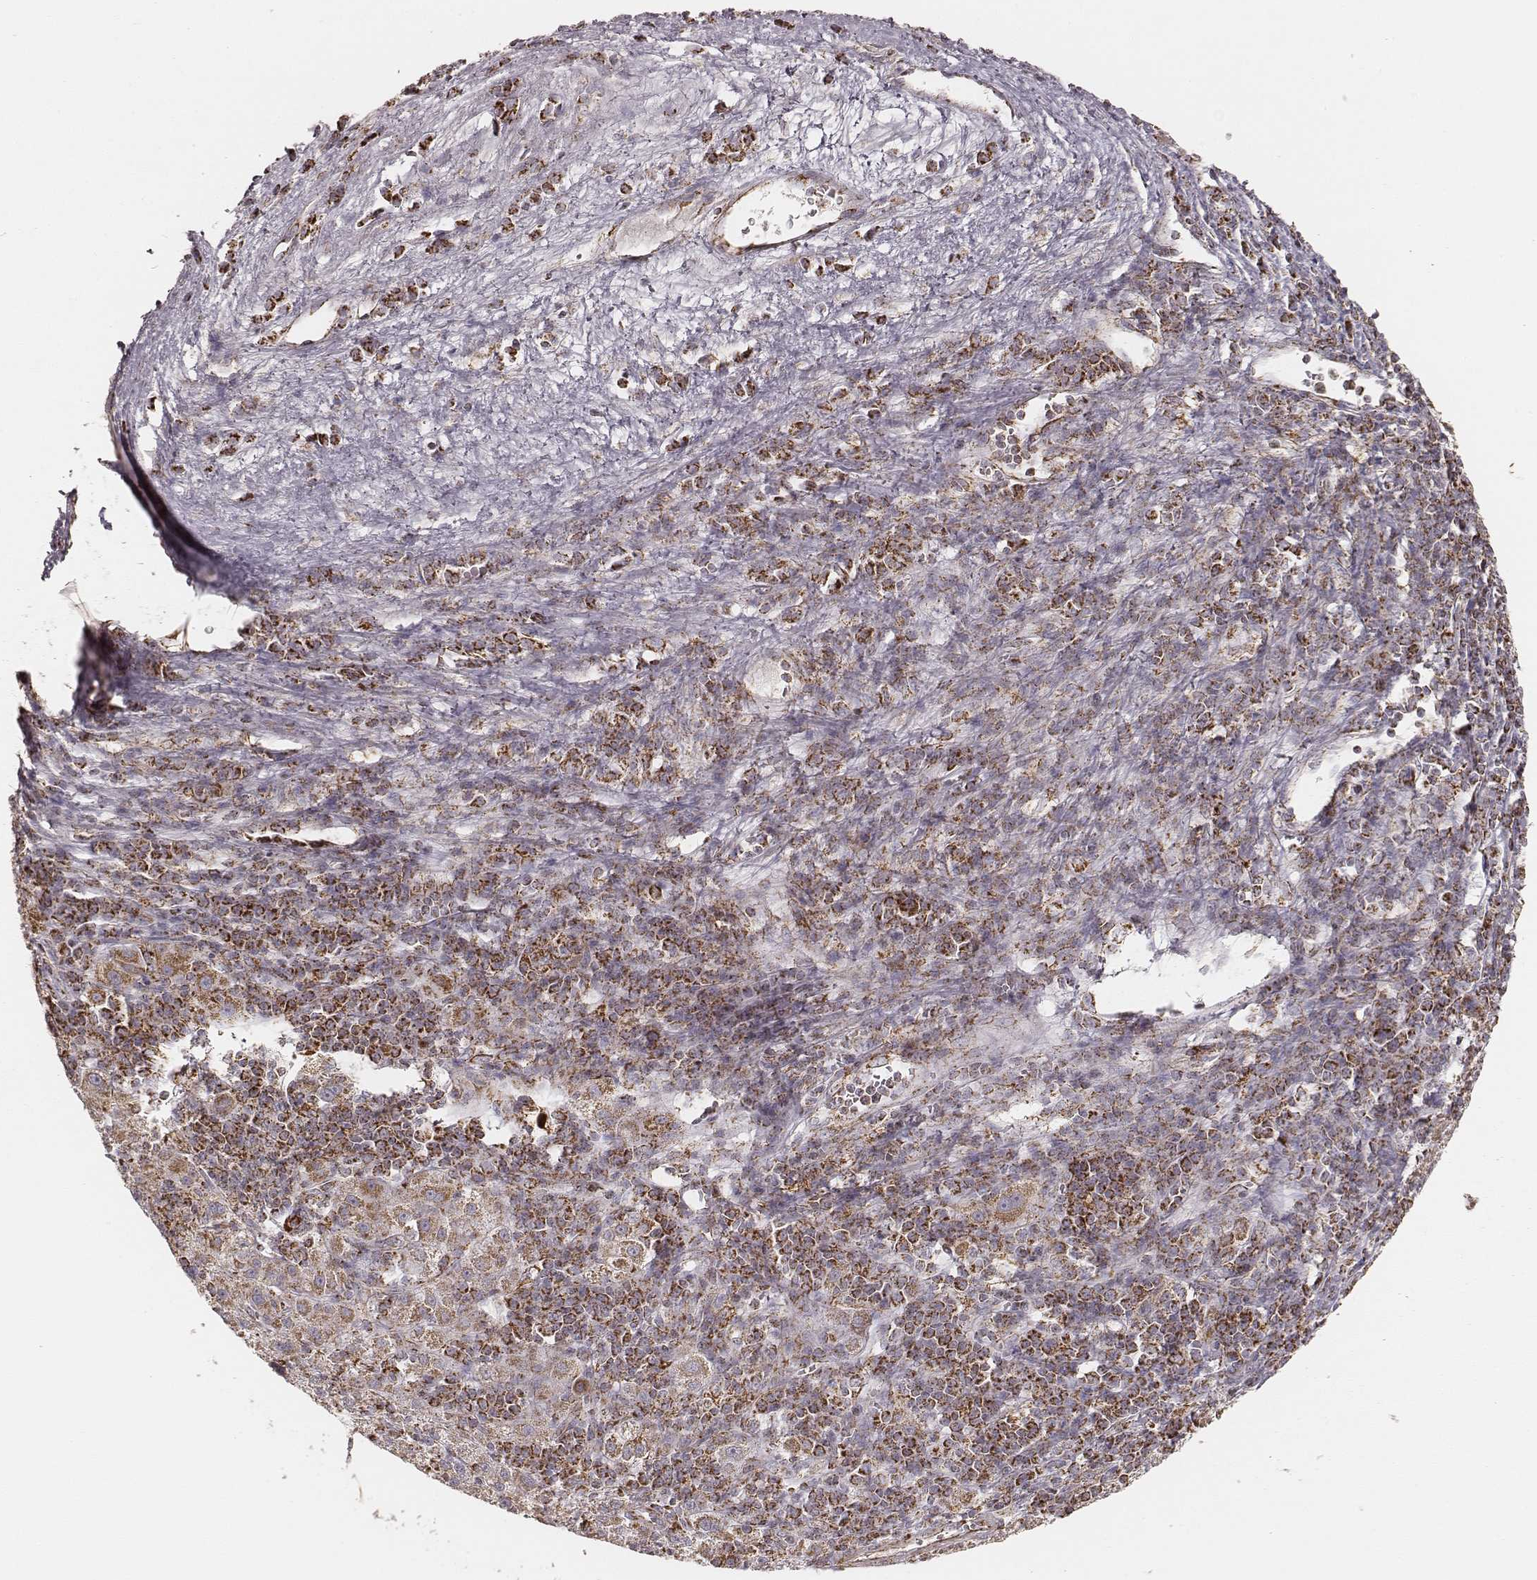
{"staining": {"intensity": "strong", "quantity": ">75%", "location": "cytoplasmic/membranous"}, "tissue": "liver cancer", "cell_type": "Tumor cells", "image_type": "cancer", "snomed": [{"axis": "morphology", "description": "Carcinoma, Hepatocellular, NOS"}, {"axis": "topography", "description": "Liver"}], "caption": "IHC (DAB) staining of hepatocellular carcinoma (liver) reveals strong cytoplasmic/membranous protein staining in approximately >75% of tumor cells.", "gene": "CS", "patient": {"sex": "female", "age": 60}}